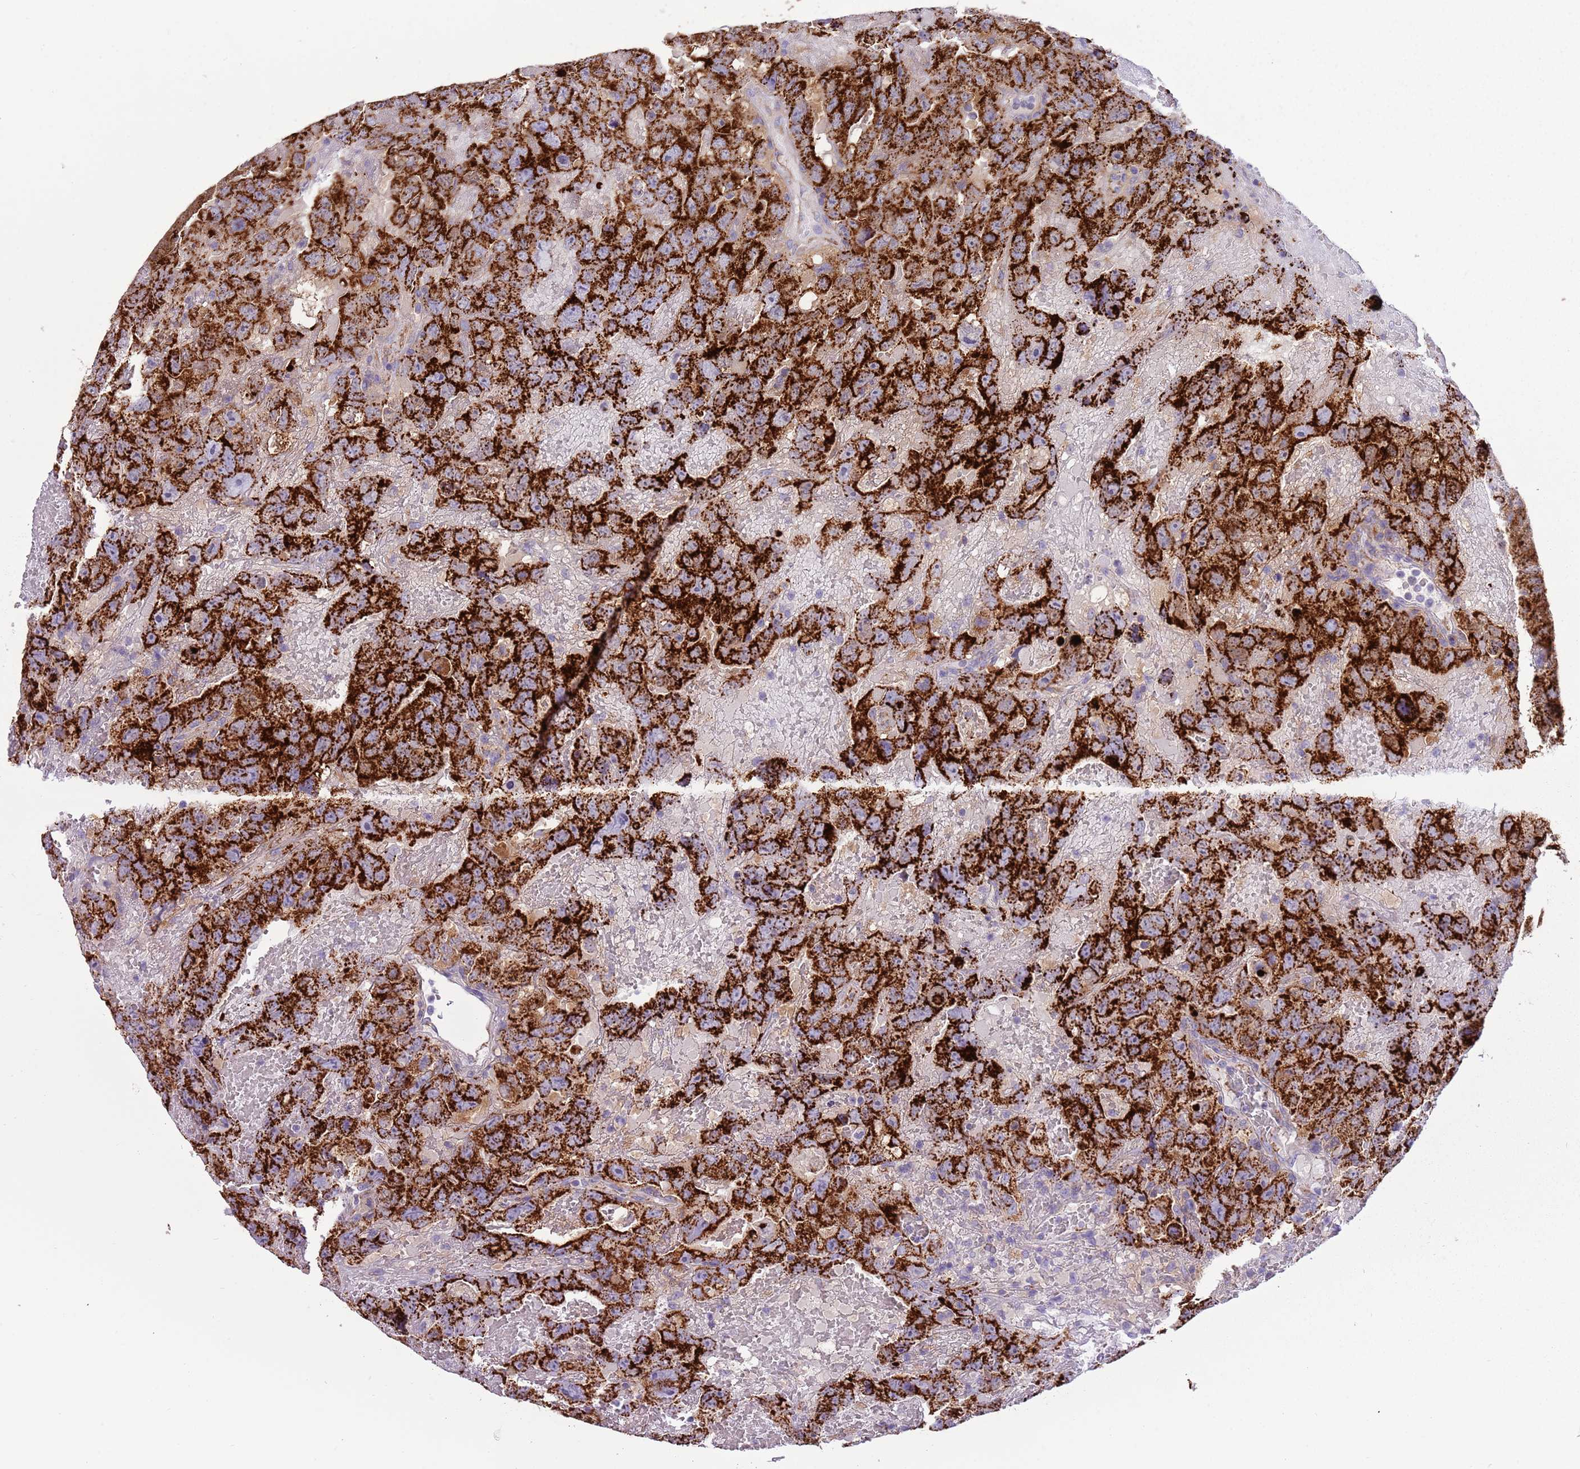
{"staining": {"intensity": "strong", "quantity": ">75%", "location": "cytoplasmic/membranous"}, "tissue": "testis cancer", "cell_type": "Tumor cells", "image_type": "cancer", "snomed": [{"axis": "morphology", "description": "Carcinoma, Embryonal, NOS"}, {"axis": "topography", "description": "Testis"}], "caption": "A photomicrograph of human testis embryonal carcinoma stained for a protein shows strong cytoplasmic/membranous brown staining in tumor cells.", "gene": "RNF222", "patient": {"sex": "male", "age": 45}}